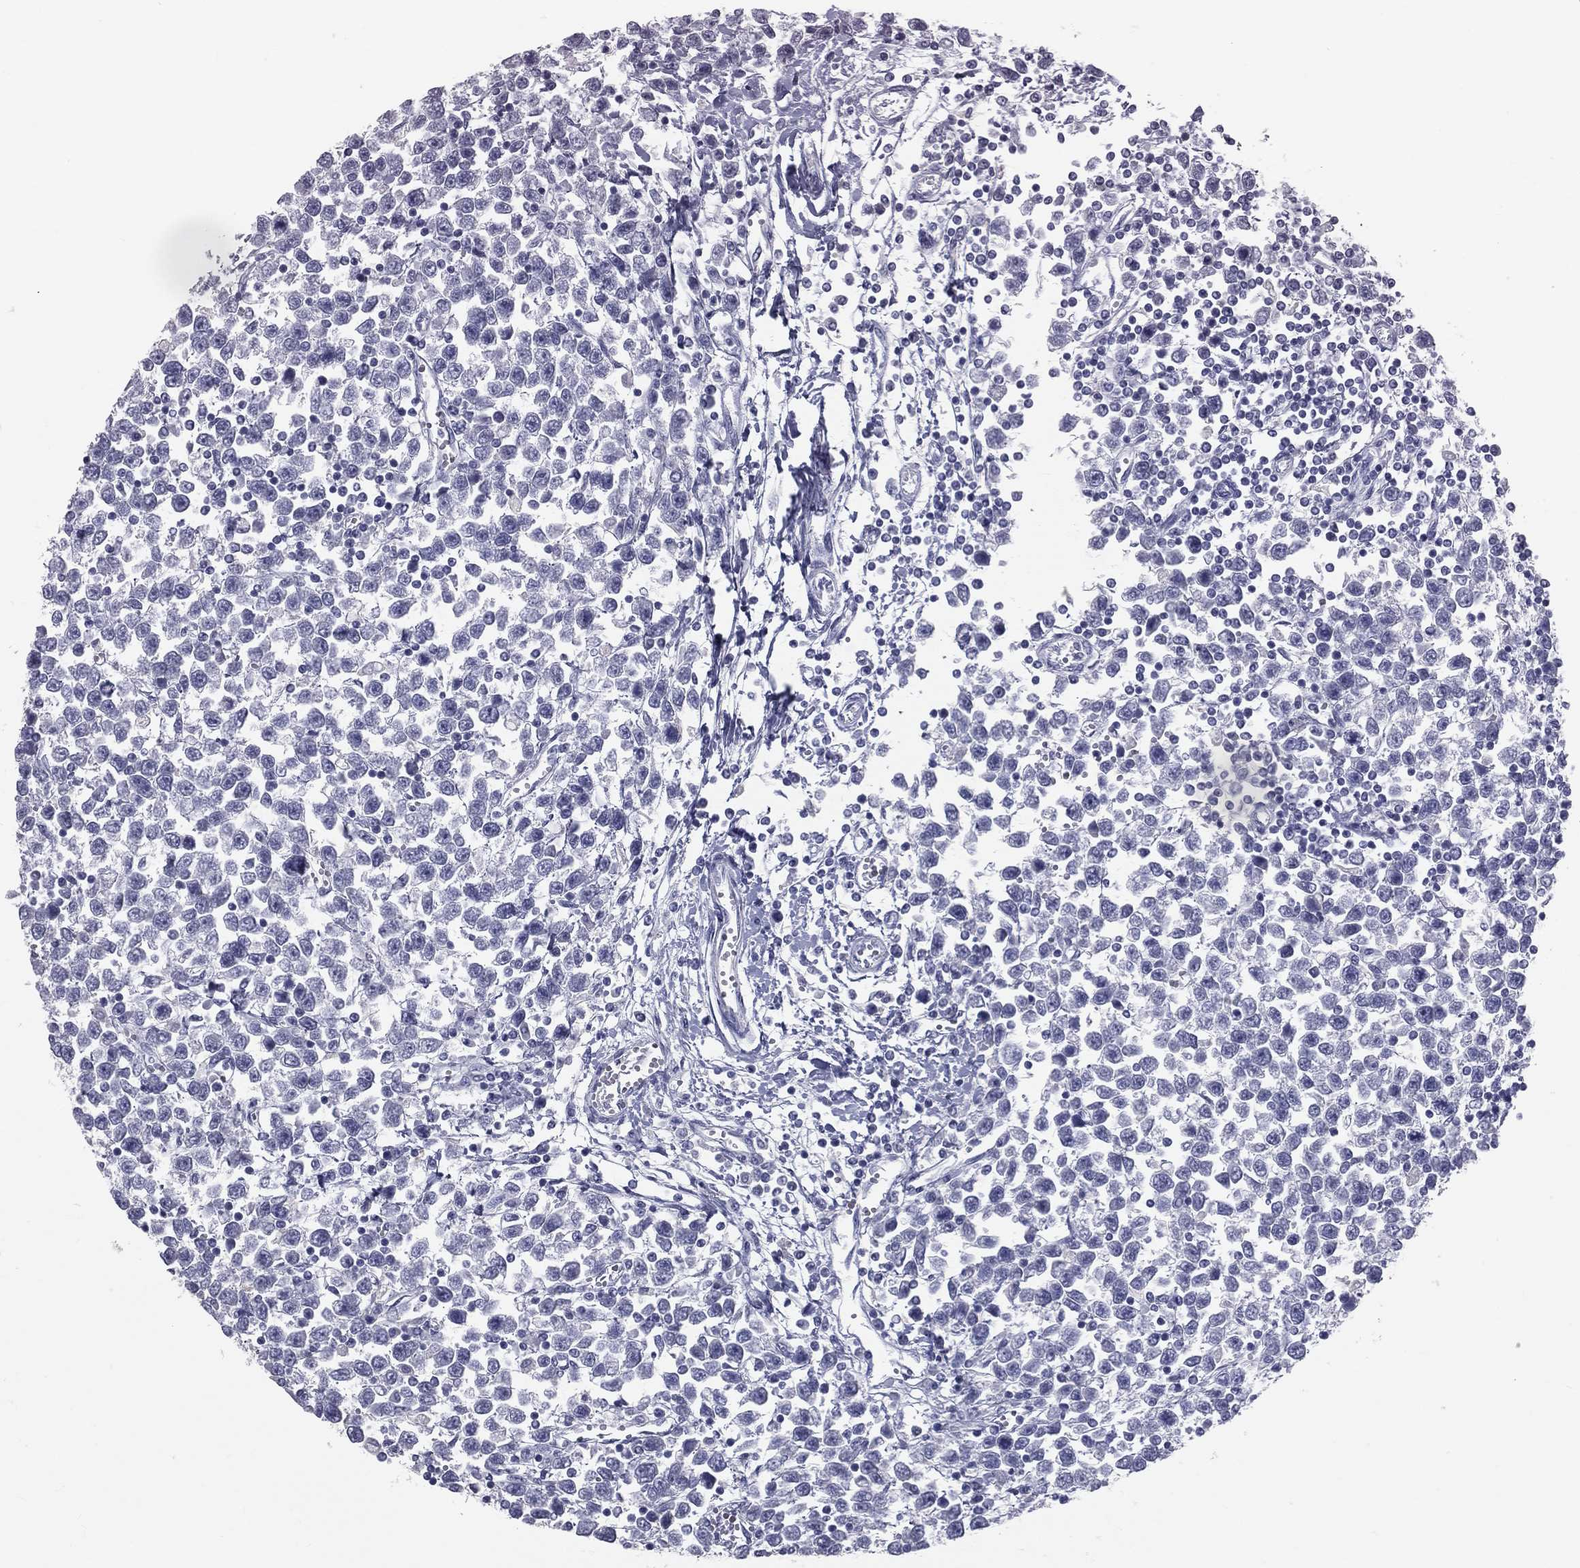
{"staining": {"intensity": "negative", "quantity": "none", "location": "none"}, "tissue": "testis cancer", "cell_type": "Tumor cells", "image_type": "cancer", "snomed": [{"axis": "morphology", "description": "Seminoma, NOS"}, {"axis": "topography", "description": "Testis"}], "caption": "Photomicrograph shows no significant protein expression in tumor cells of seminoma (testis).", "gene": "TFPI2", "patient": {"sex": "male", "age": 34}}